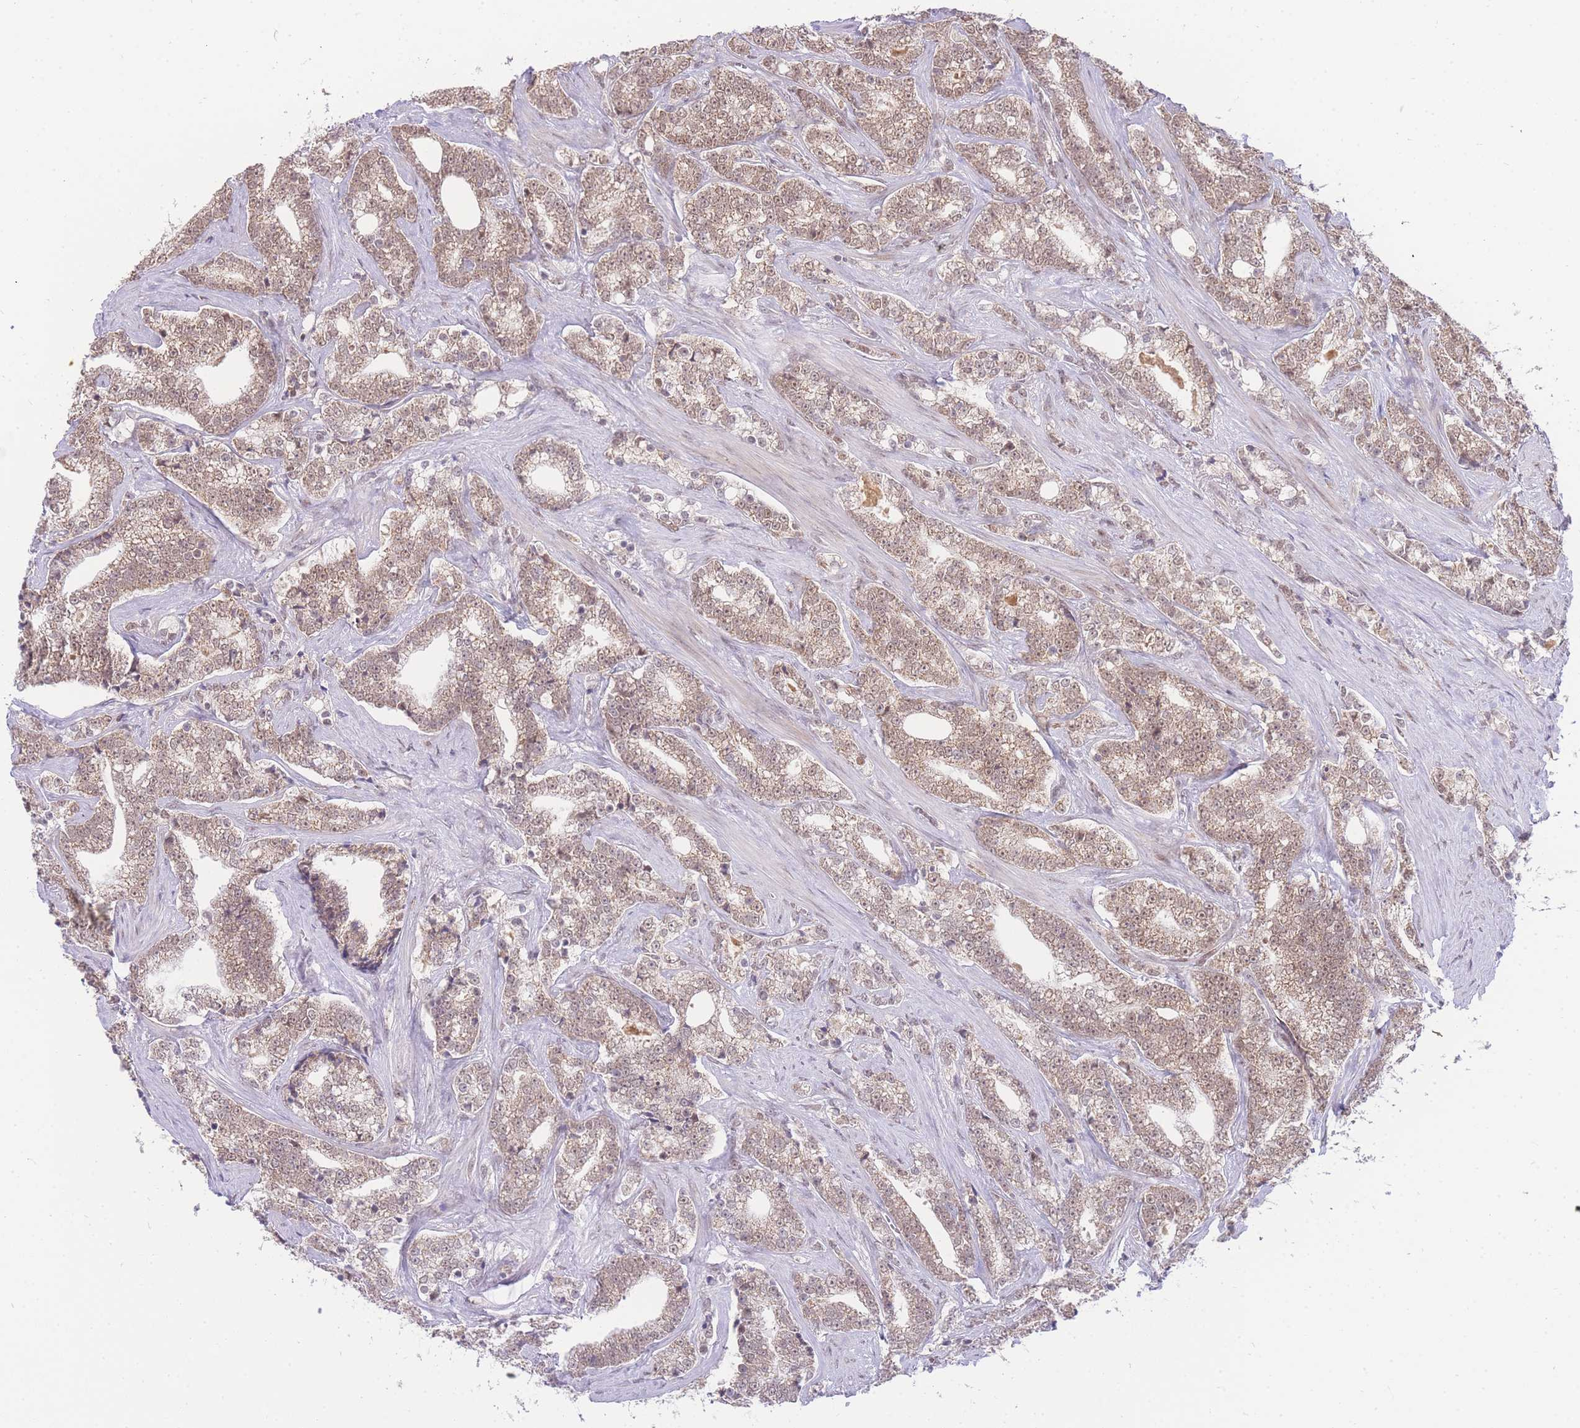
{"staining": {"intensity": "moderate", "quantity": ">75%", "location": "cytoplasmic/membranous,nuclear"}, "tissue": "prostate cancer", "cell_type": "Tumor cells", "image_type": "cancer", "snomed": [{"axis": "morphology", "description": "Adenocarcinoma, High grade"}, {"axis": "topography", "description": "Prostate"}], "caption": "Immunohistochemistry micrograph of prostate high-grade adenocarcinoma stained for a protein (brown), which displays medium levels of moderate cytoplasmic/membranous and nuclear expression in about >75% of tumor cells.", "gene": "PUS10", "patient": {"sex": "male", "age": 67}}